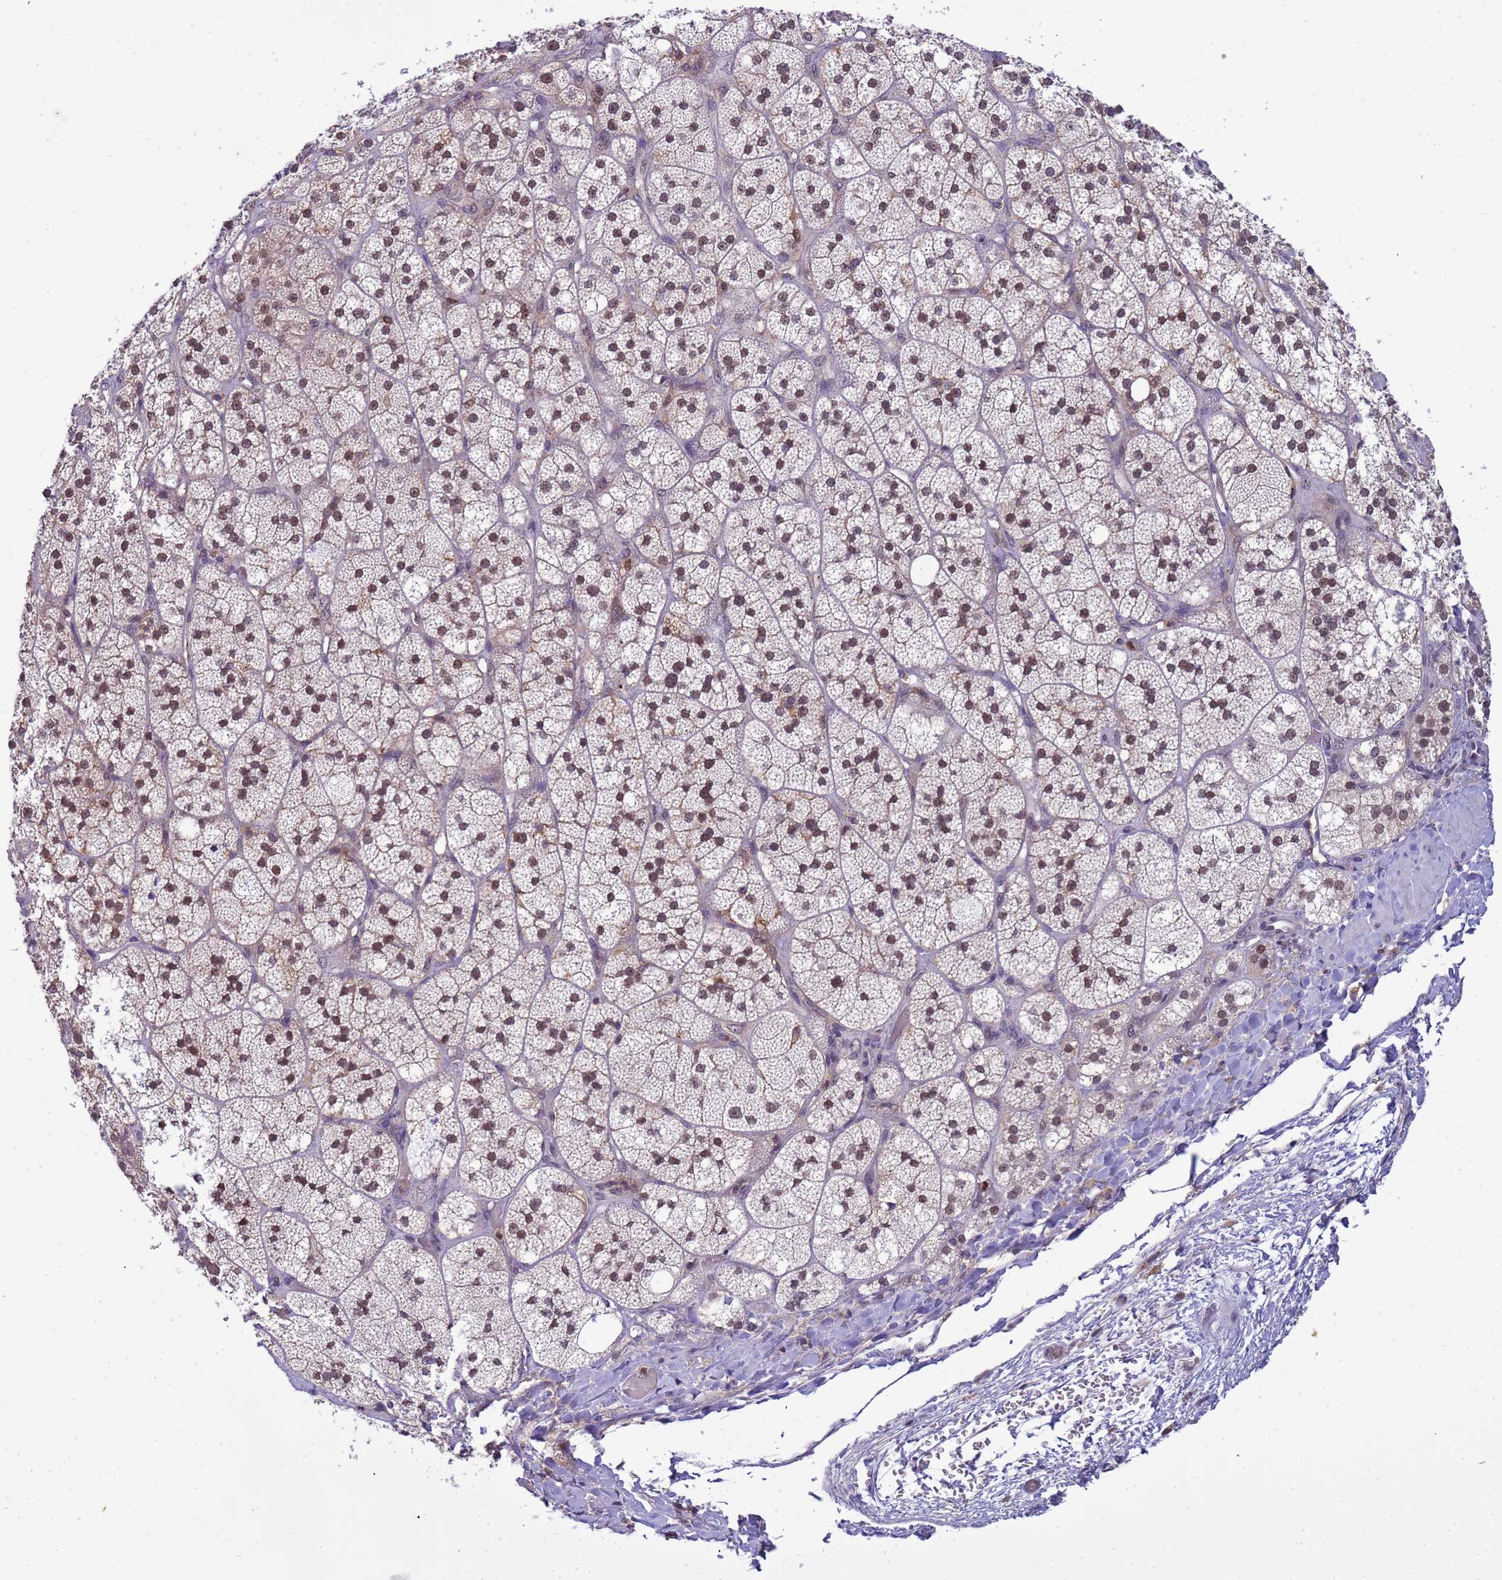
{"staining": {"intensity": "moderate", "quantity": ">75%", "location": "nuclear"}, "tissue": "adrenal gland", "cell_type": "Glandular cells", "image_type": "normal", "snomed": [{"axis": "morphology", "description": "Normal tissue, NOS"}, {"axis": "topography", "description": "Adrenal gland"}], "caption": "DAB (3,3'-diaminobenzidine) immunohistochemical staining of benign human adrenal gland exhibits moderate nuclear protein staining in about >75% of glandular cells.", "gene": "CD53", "patient": {"sex": "male", "age": 61}}